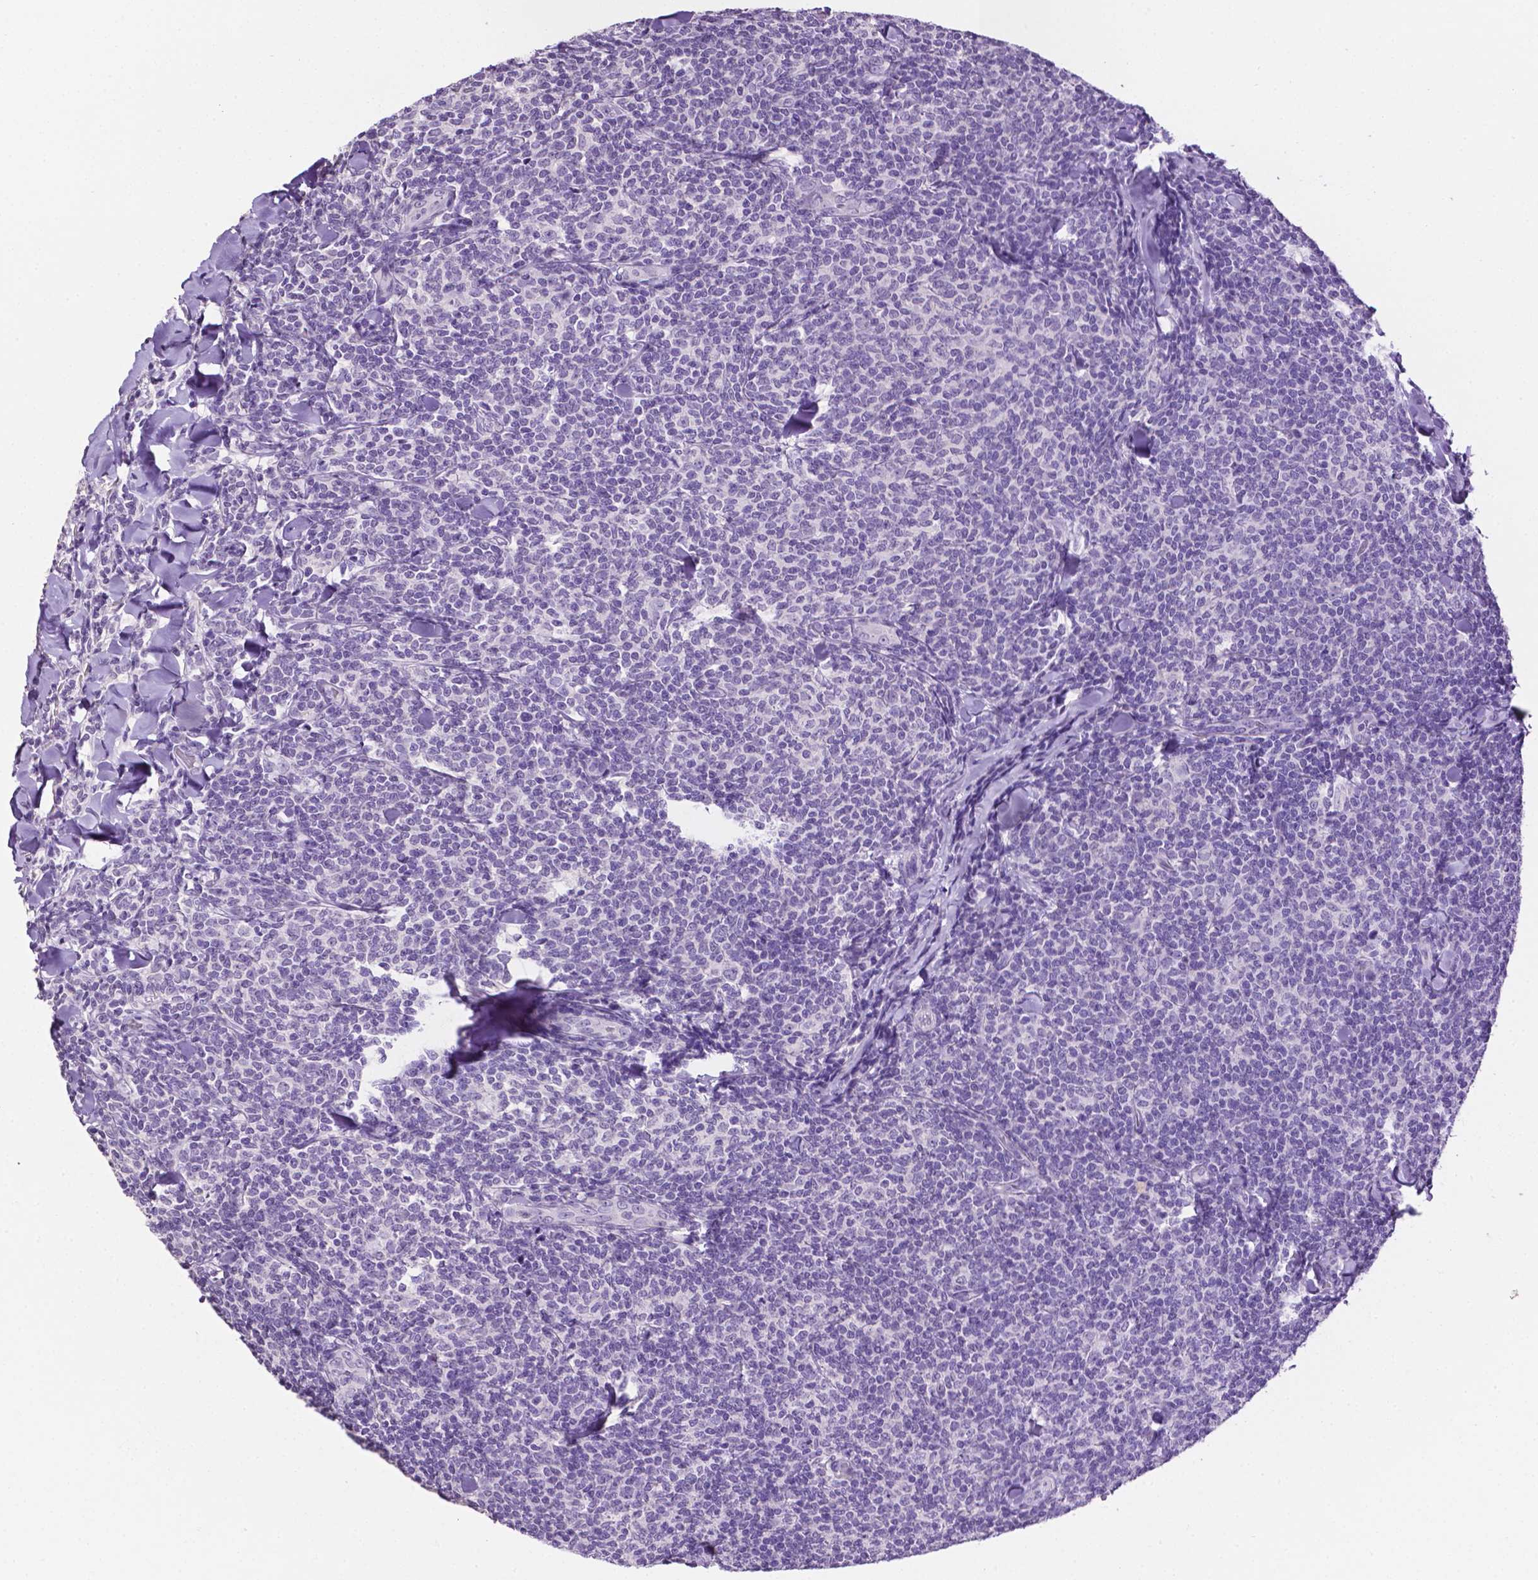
{"staining": {"intensity": "negative", "quantity": "none", "location": "none"}, "tissue": "lymphoma", "cell_type": "Tumor cells", "image_type": "cancer", "snomed": [{"axis": "morphology", "description": "Malignant lymphoma, non-Hodgkin's type, Low grade"}, {"axis": "topography", "description": "Lymph node"}], "caption": "This is an immunohistochemistry image of lymphoma. There is no expression in tumor cells.", "gene": "TACSTD2", "patient": {"sex": "female", "age": 56}}